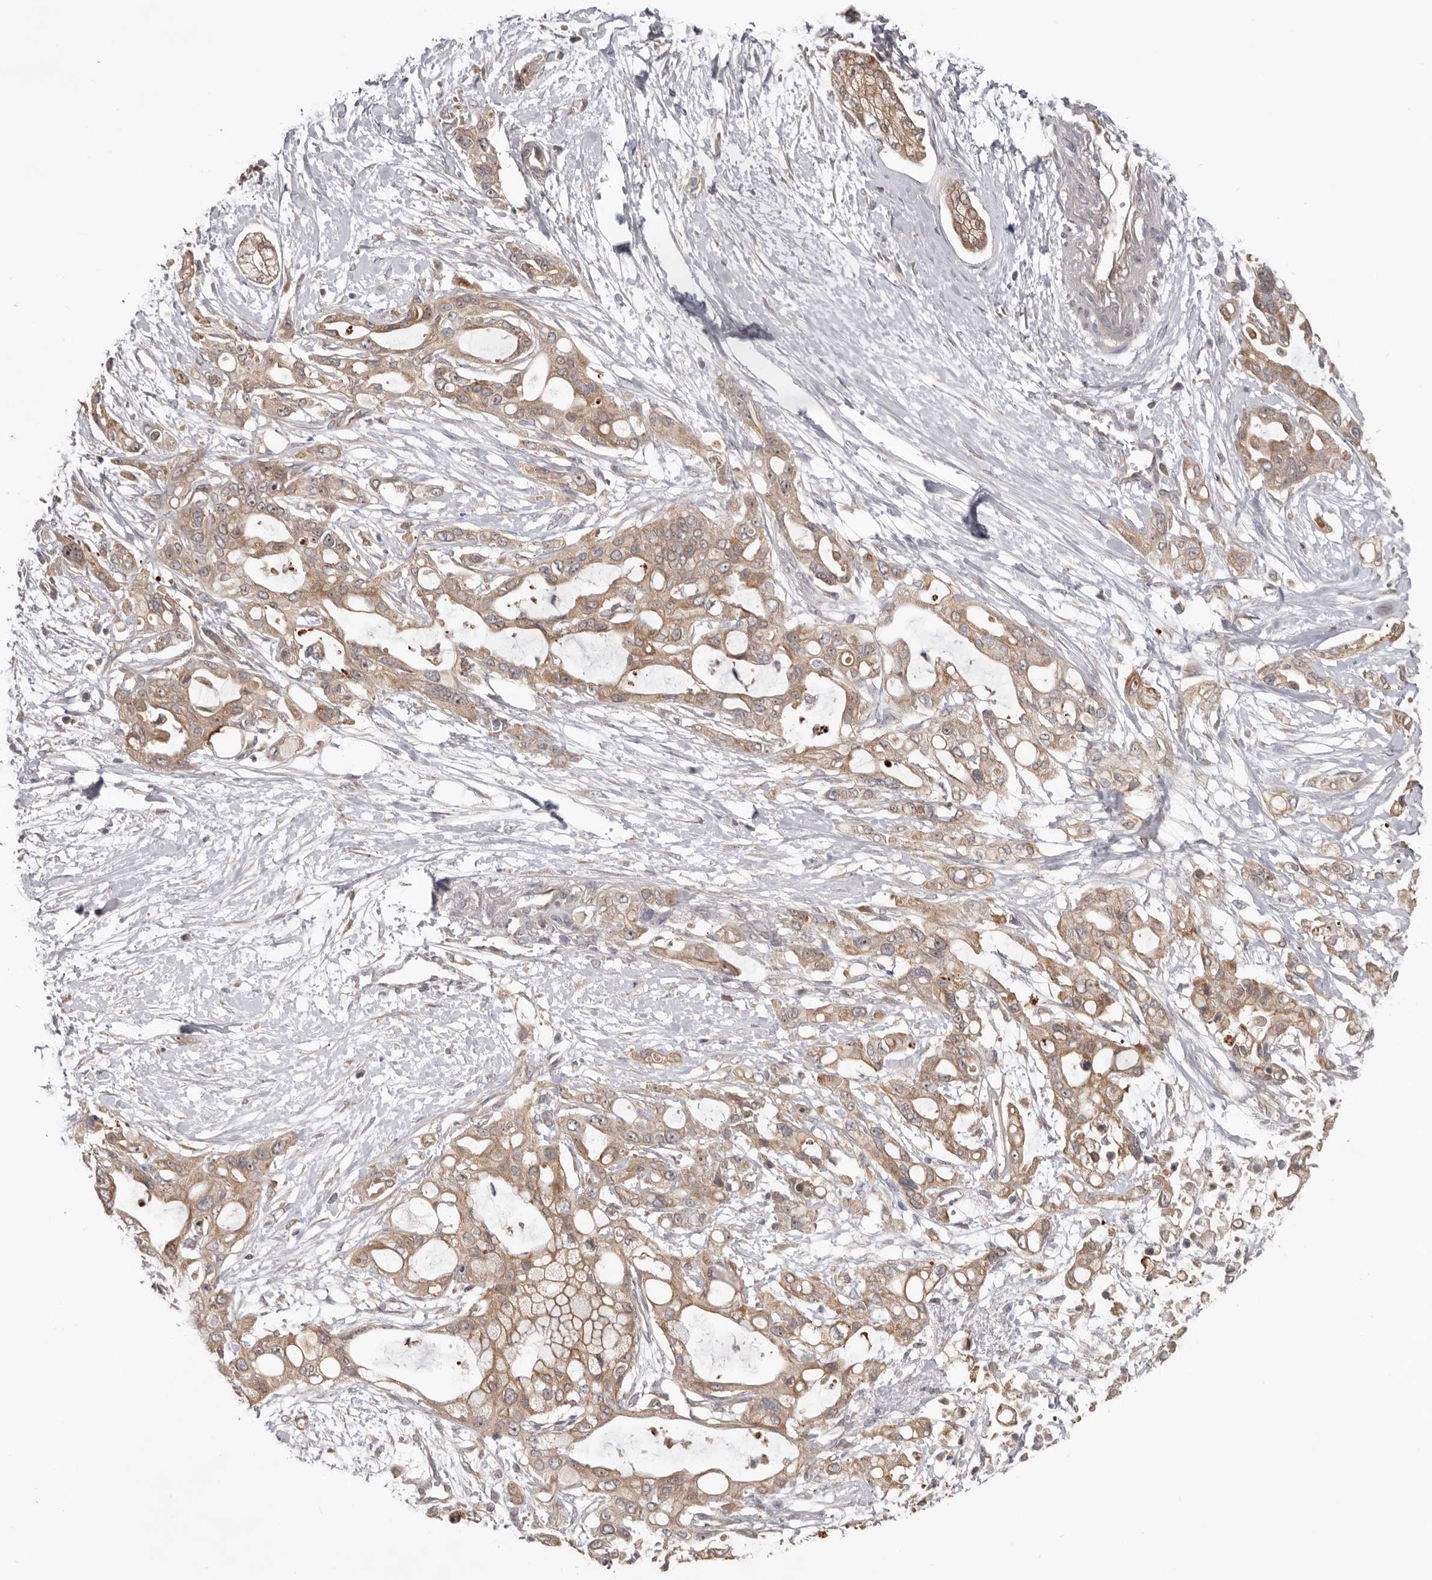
{"staining": {"intensity": "moderate", "quantity": ">75%", "location": "cytoplasmic/membranous"}, "tissue": "pancreatic cancer", "cell_type": "Tumor cells", "image_type": "cancer", "snomed": [{"axis": "morphology", "description": "Adenocarcinoma, NOS"}, {"axis": "topography", "description": "Pancreas"}], "caption": "Pancreatic cancer tissue reveals moderate cytoplasmic/membranous staining in approximately >75% of tumor cells, visualized by immunohistochemistry. The staining is performed using DAB (3,3'-diaminobenzidine) brown chromogen to label protein expression. The nuclei are counter-stained blue using hematoxylin.", "gene": "HINT3", "patient": {"sex": "male", "age": 68}}